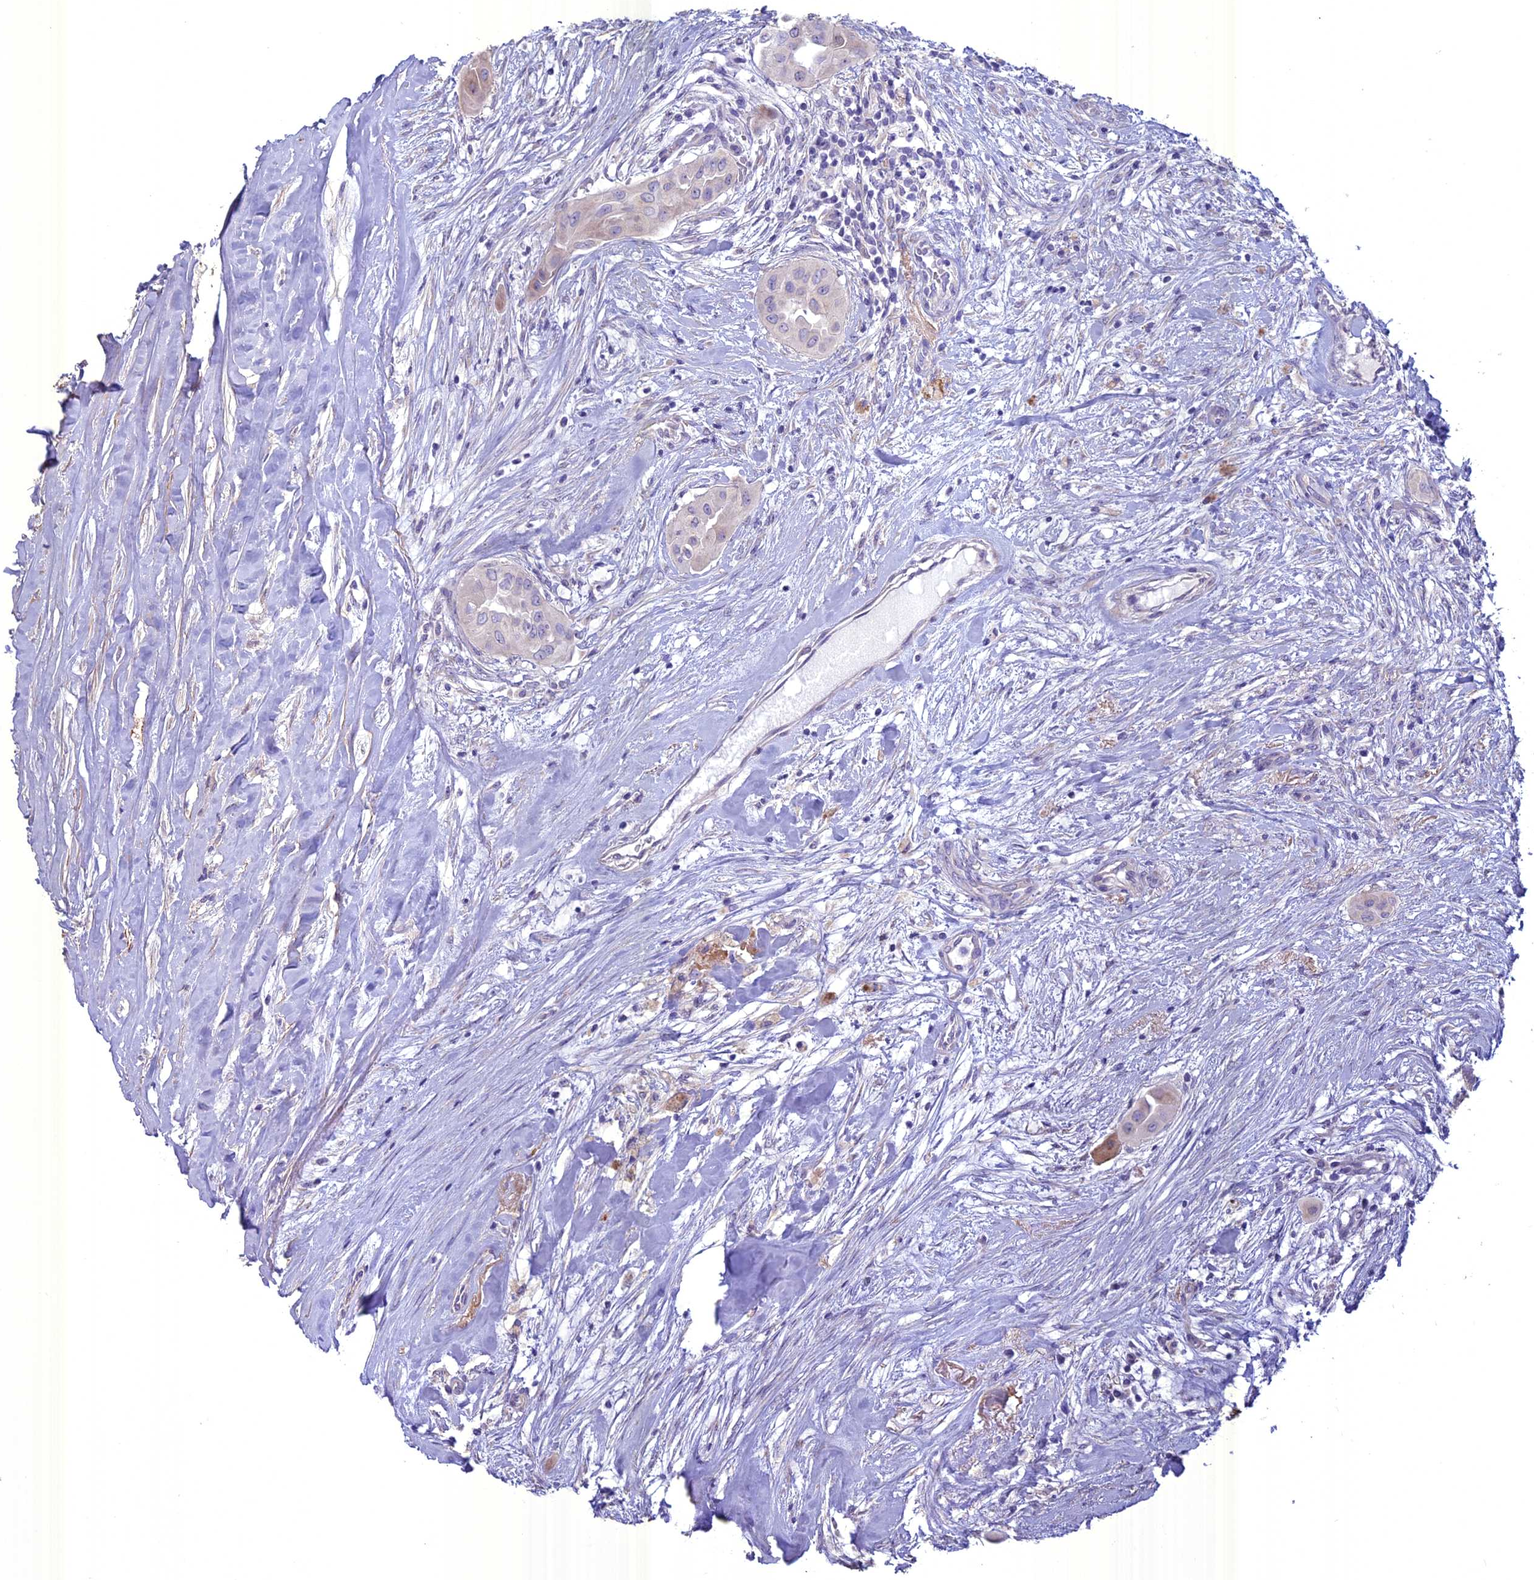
{"staining": {"intensity": "negative", "quantity": "none", "location": "none"}, "tissue": "thyroid cancer", "cell_type": "Tumor cells", "image_type": "cancer", "snomed": [{"axis": "morphology", "description": "Papillary adenocarcinoma, NOS"}, {"axis": "topography", "description": "Thyroid gland"}], "caption": "This is an IHC histopathology image of papillary adenocarcinoma (thyroid). There is no staining in tumor cells.", "gene": "SPHKAP", "patient": {"sex": "female", "age": 59}}